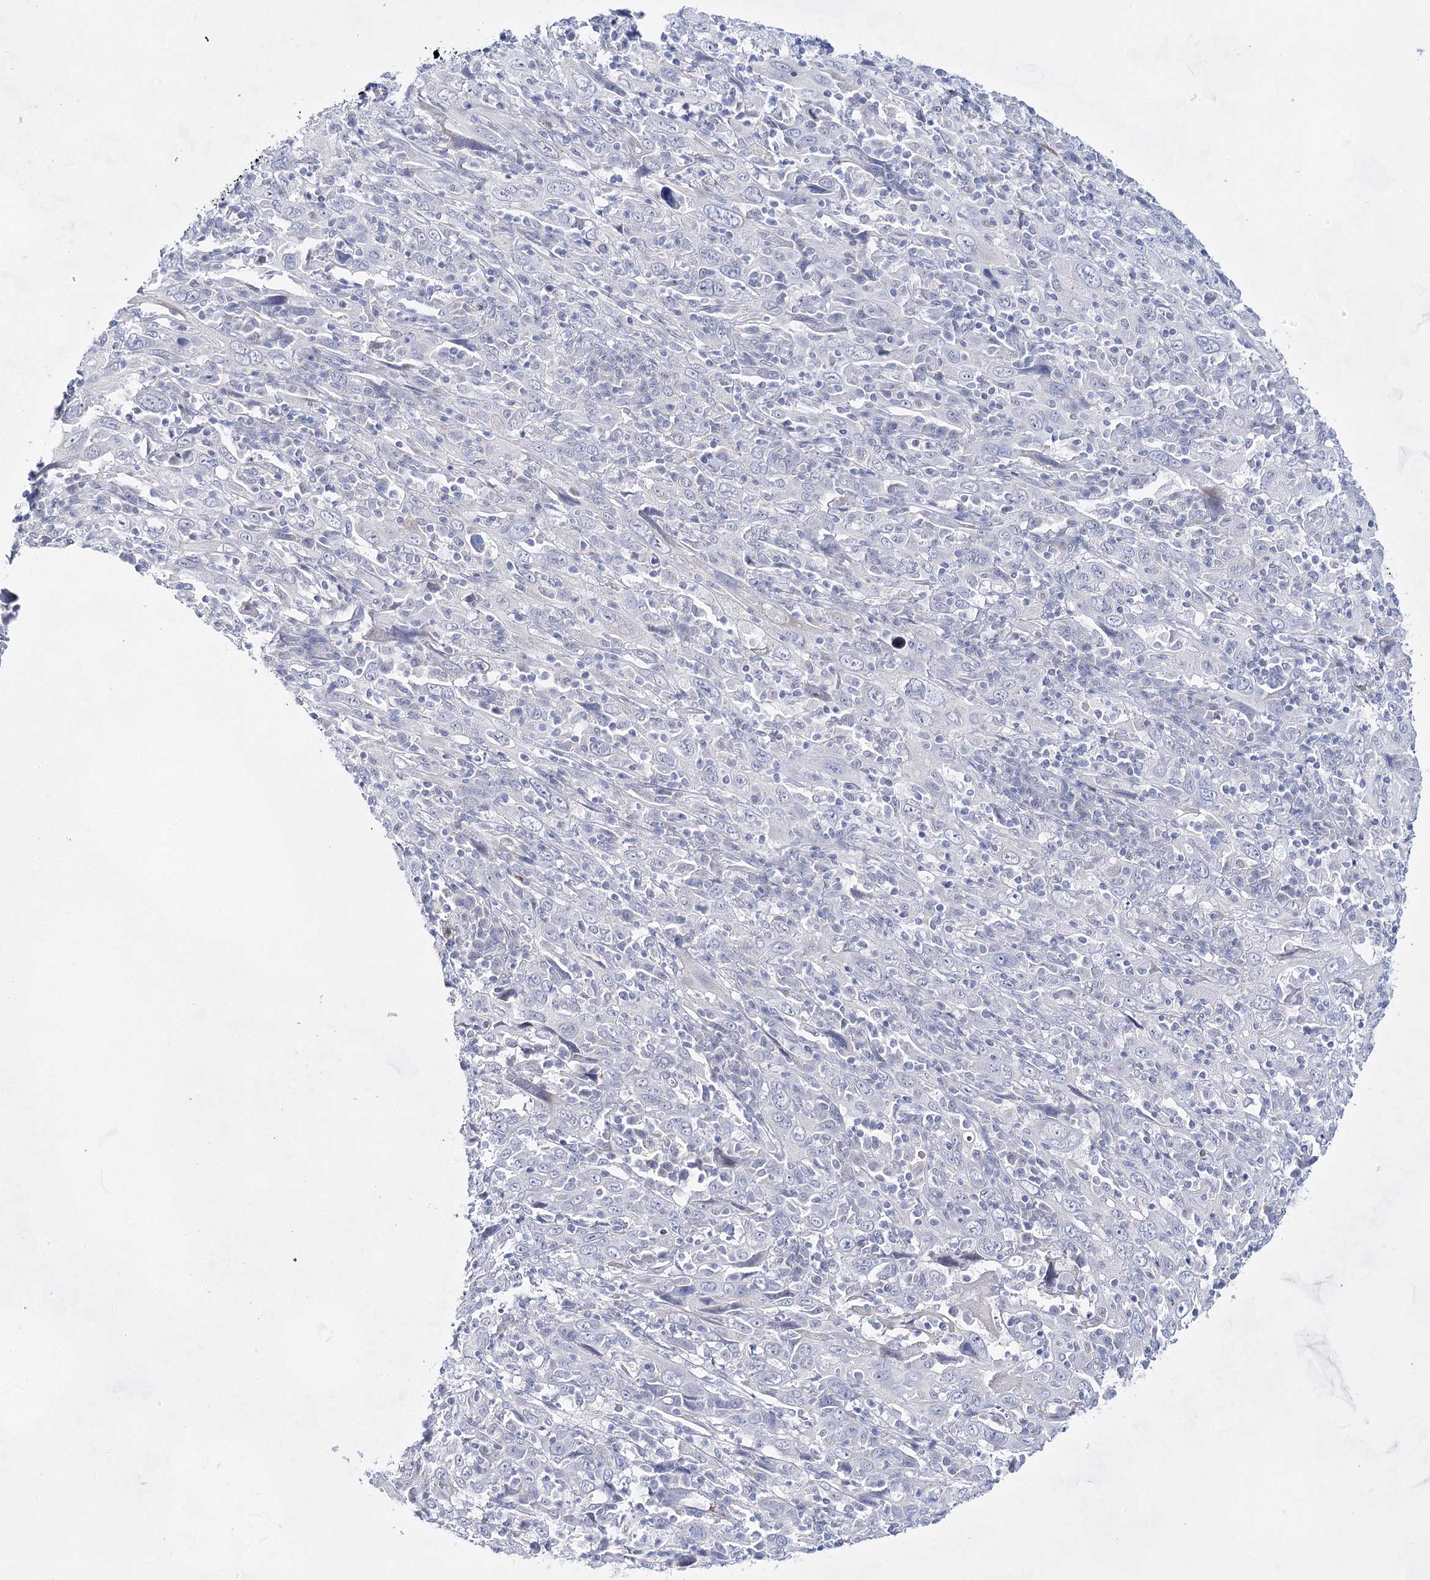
{"staining": {"intensity": "negative", "quantity": "none", "location": "none"}, "tissue": "cervical cancer", "cell_type": "Tumor cells", "image_type": "cancer", "snomed": [{"axis": "morphology", "description": "Squamous cell carcinoma, NOS"}, {"axis": "topography", "description": "Cervix"}], "caption": "Immunohistochemistry micrograph of cervical squamous cell carcinoma stained for a protein (brown), which displays no positivity in tumor cells.", "gene": "BPHL", "patient": {"sex": "female", "age": 46}}